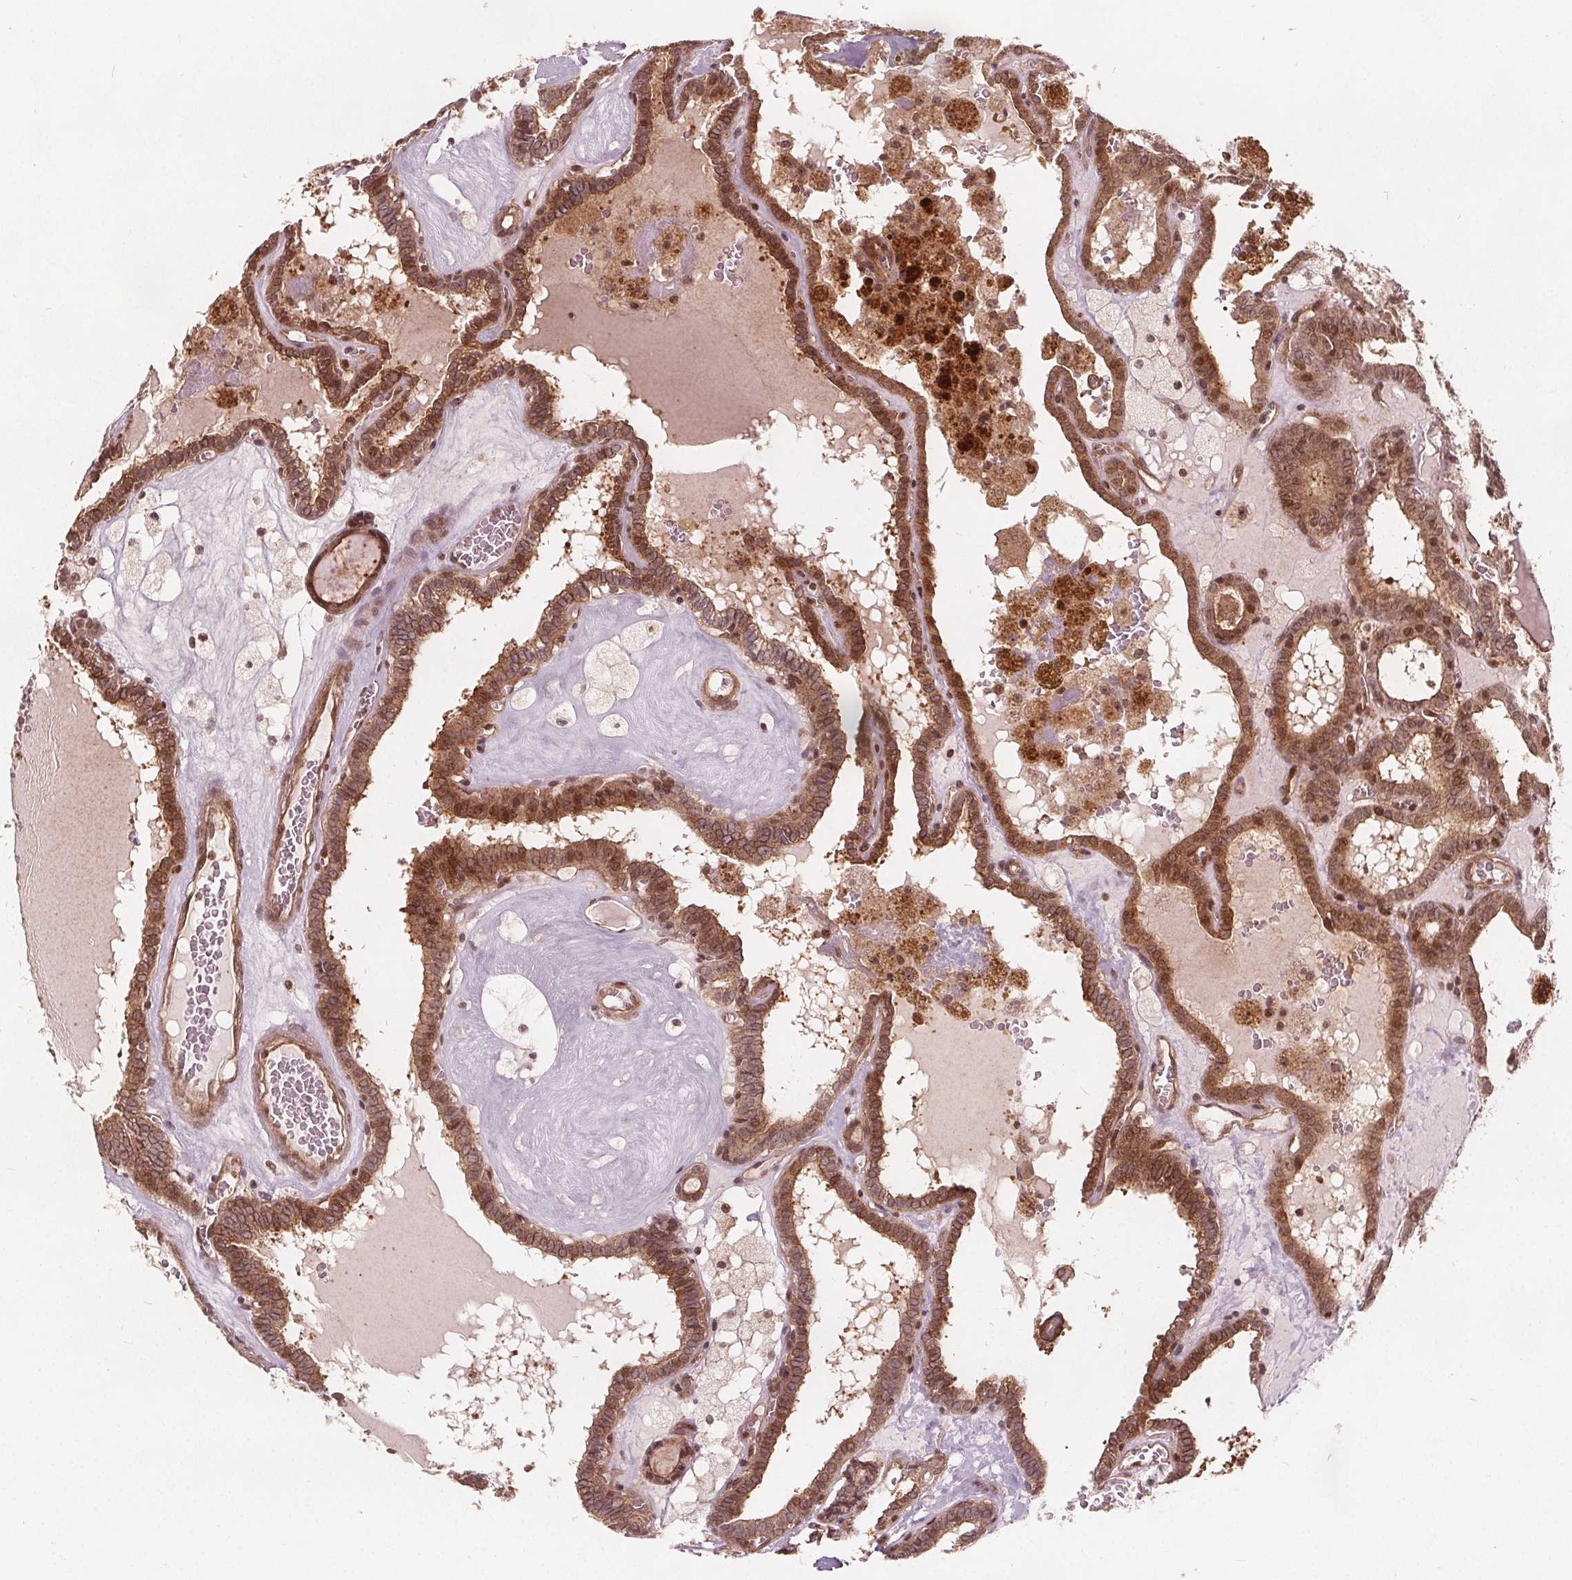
{"staining": {"intensity": "moderate", "quantity": ">75%", "location": "cytoplasmic/membranous,nuclear"}, "tissue": "thyroid cancer", "cell_type": "Tumor cells", "image_type": "cancer", "snomed": [{"axis": "morphology", "description": "Papillary adenocarcinoma, NOS"}, {"axis": "topography", "description": "Thyroid gland"}], "caption": "Tumor cells reveal medium levels of moderate cytoplasmic/membranous and nuclear staining in about >75% of cells in thyroid papillary adenocarcinoma. (brown staining indicates protein expression, while blue staining denotes nuclei).", "gene": "PPP1CB", "patient": {"sex": "female", "age": 39}}